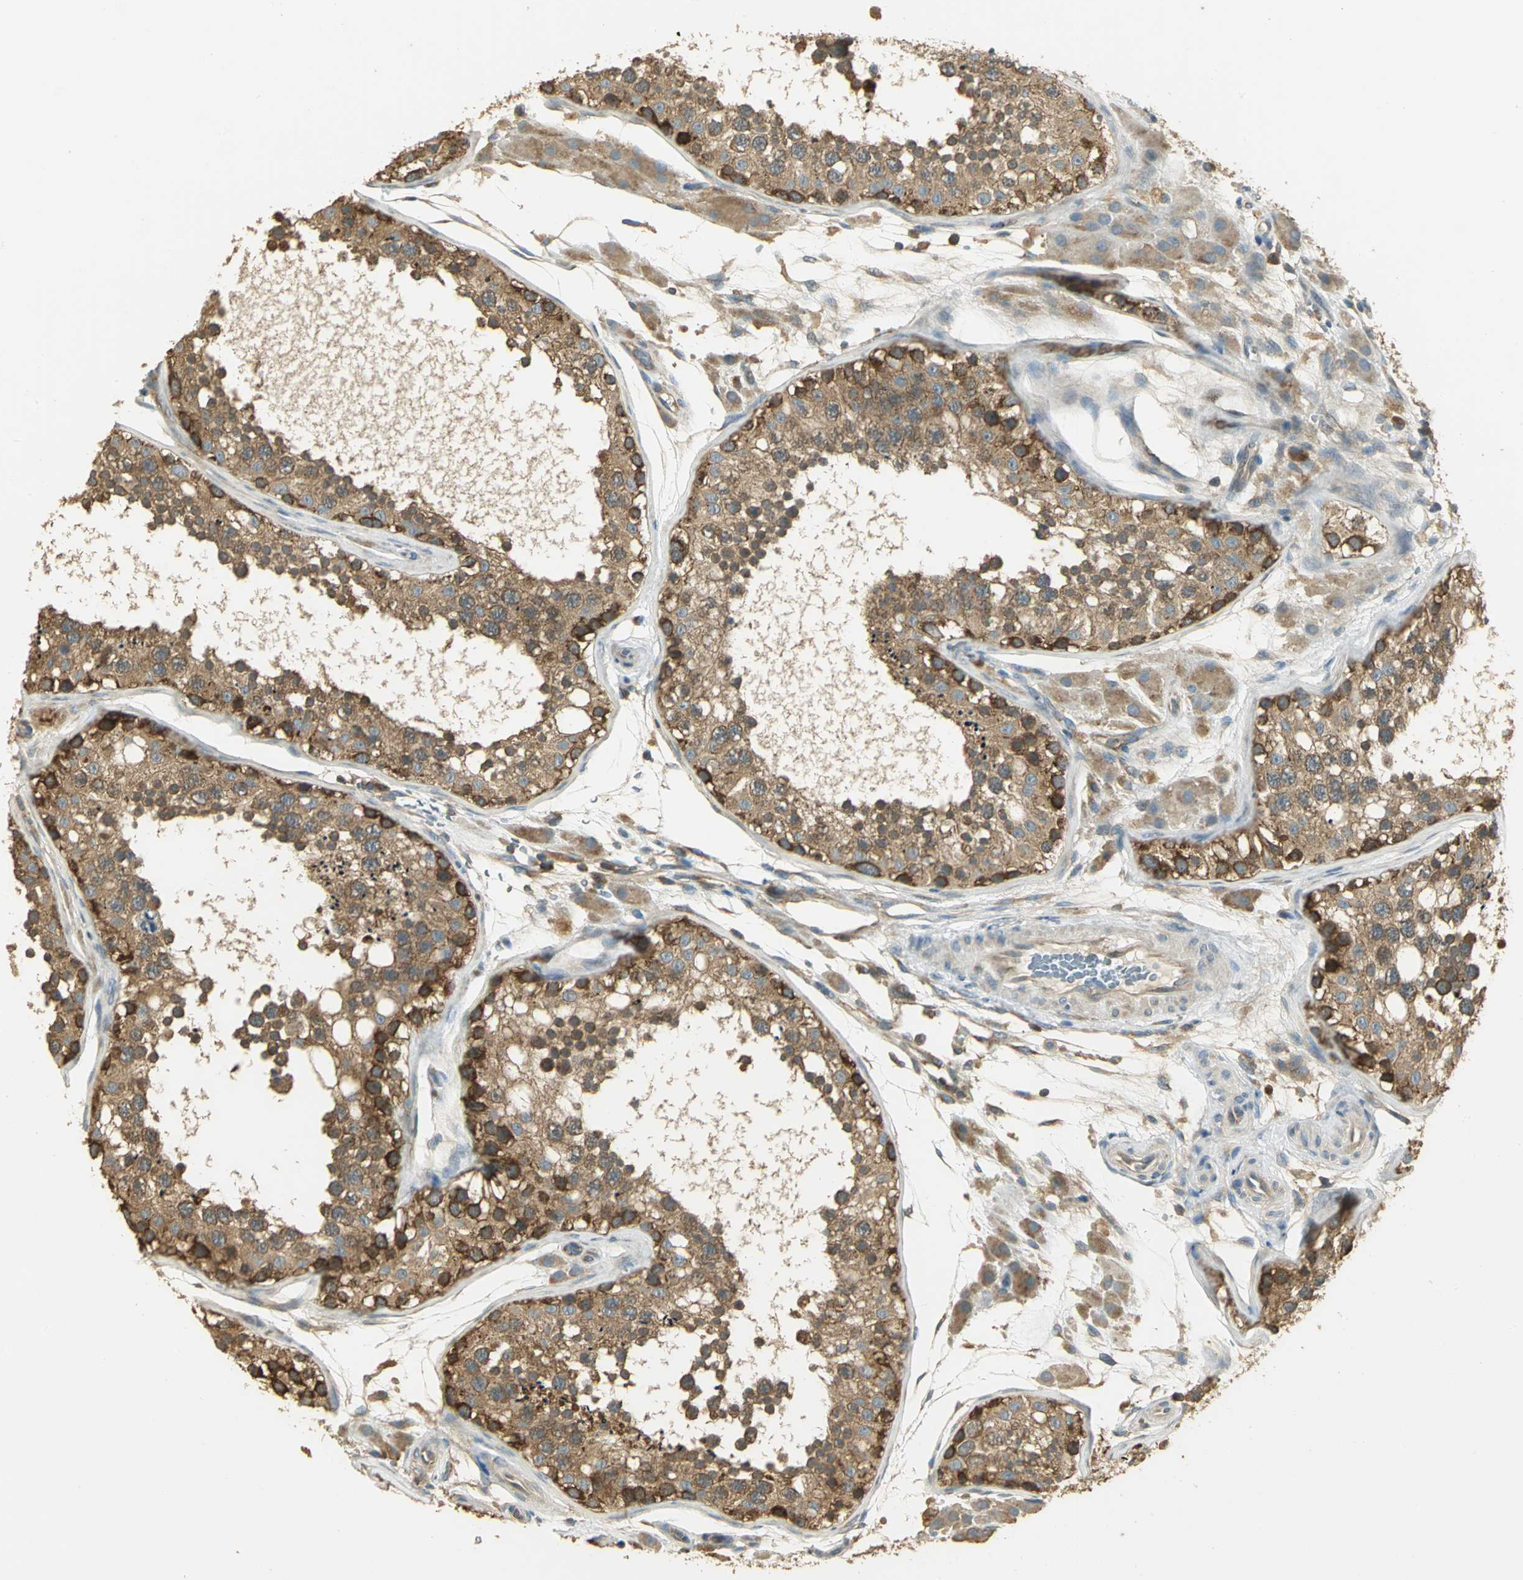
{"staining": {"intensity": "strong", "quantity": ">75%", "location": "cytoplasmic/membranous"}, "tissue": "testis", "cell_type": "Cells in seminiferous ducts", "image_type": "normal", "snomed": [{"axis": "morphology", "description": "Normal tissue, NOS"}, {"axis": "topography", "description": "Testis"}], "caption": "The micrograph demonstrates staining of unremarkable testis, revealing strong cytoplasmic/membranous protein expression (brown color) within cells in seminiferous ducts. Immunohistochemistry (ihc) stains the protein in brown and the nuclei are stained blue.", "gene": "RARS1", "patient": {"sex": "male", "age": 26}}